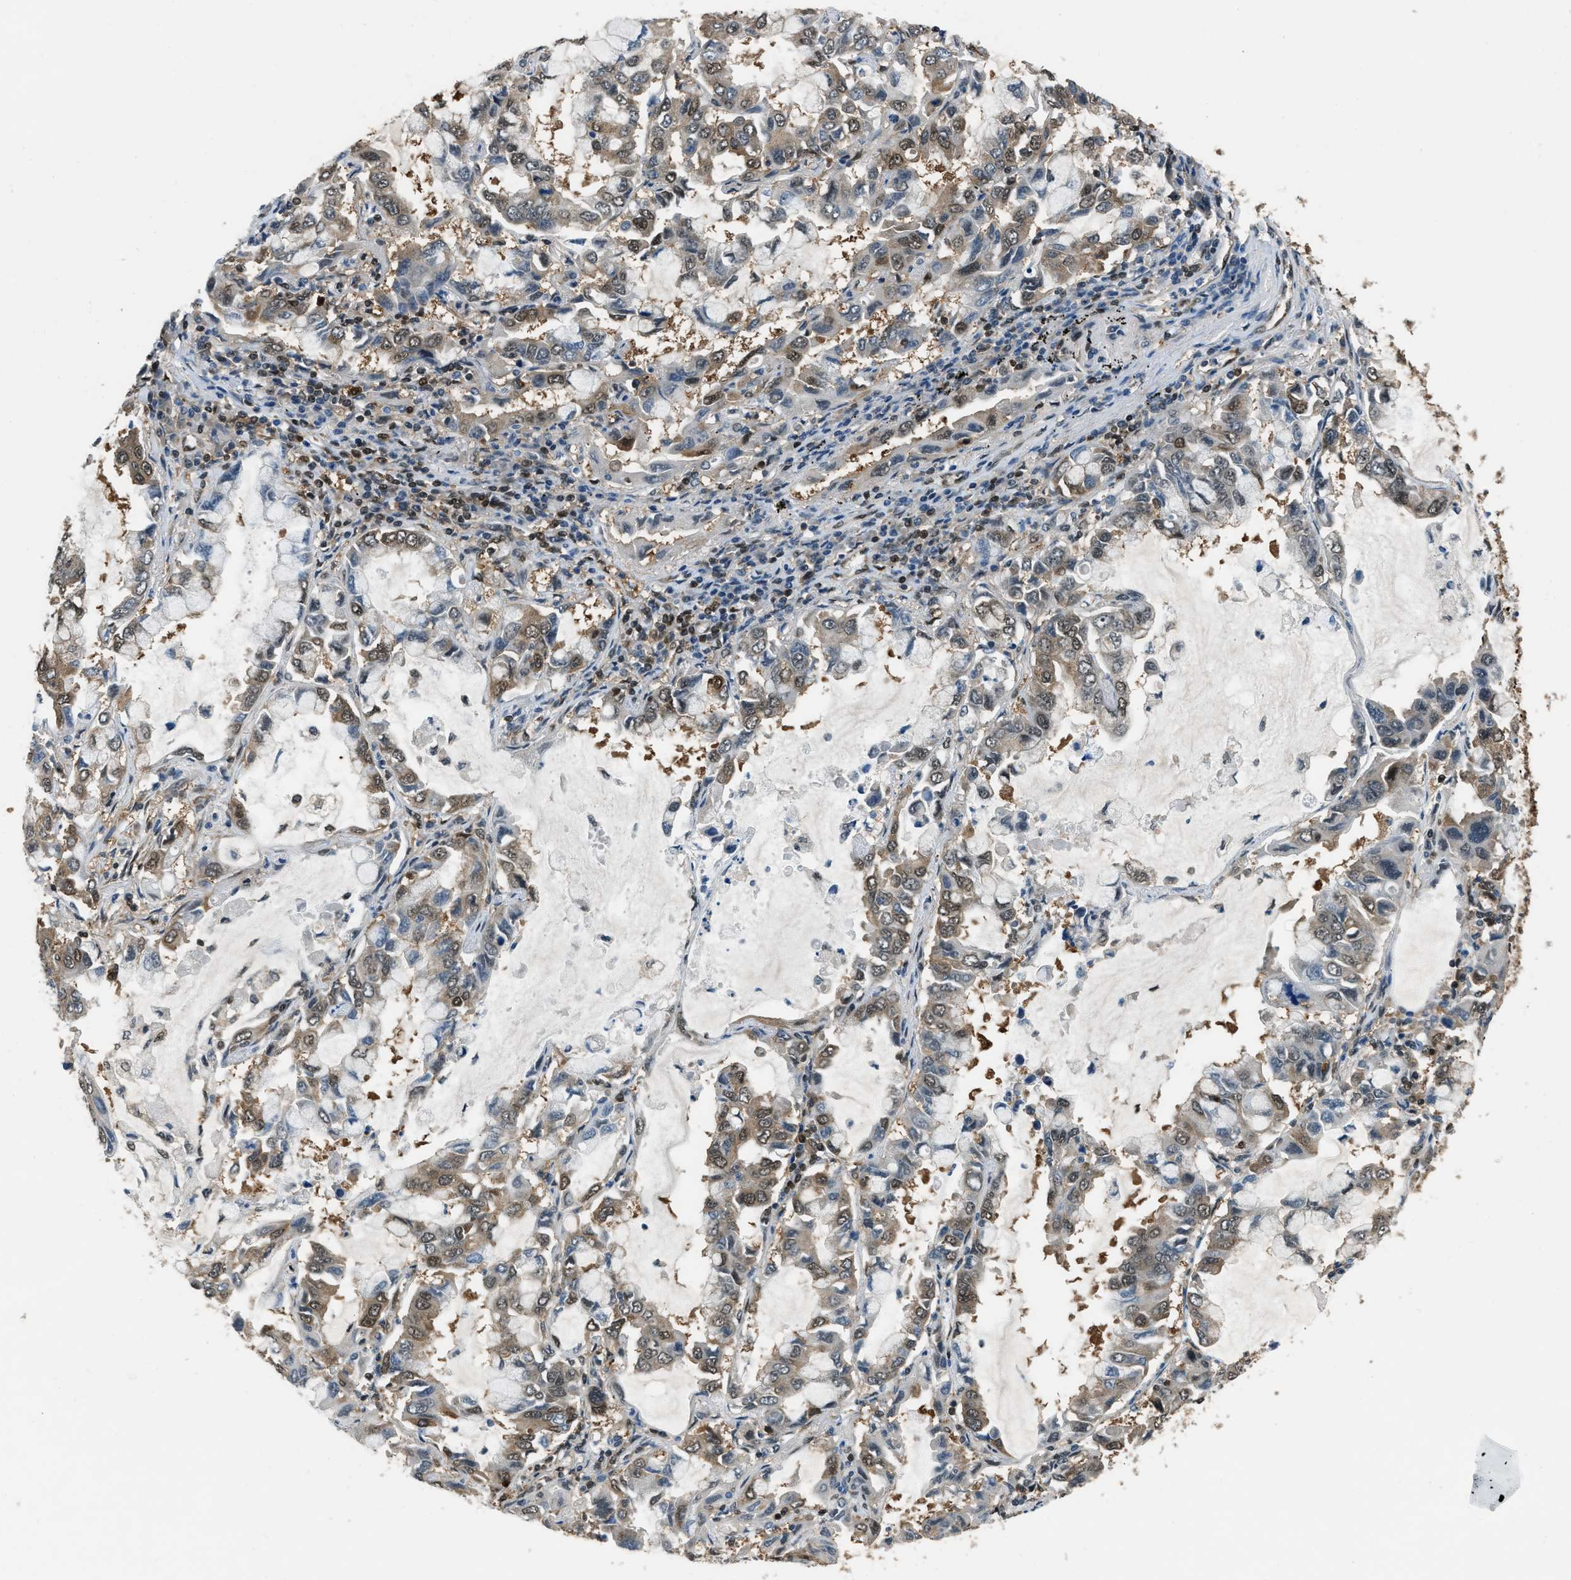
{"staining": {"intensity": "weak", "quantity": ">75%", "location": "cytoplasmic/membranous,nuclear"}, "tissue": "lung cancer", "cell_type": "Tumor cells", "image_type": "cancer", "snomed": [{"axis": "morphology", "description": "Adenocarcinoma, NOS"}, {"axis": "topography", "description": "Lung"}], "caption": "Brown immunohistochemical staining in human lung adenocarcinoma reveals weak cytoplasmic/membranous and nuclear positivity in about >75% of tumor cells.", "gene": "NUDCD3", "patient": {"sex": "male", "age": 64}}